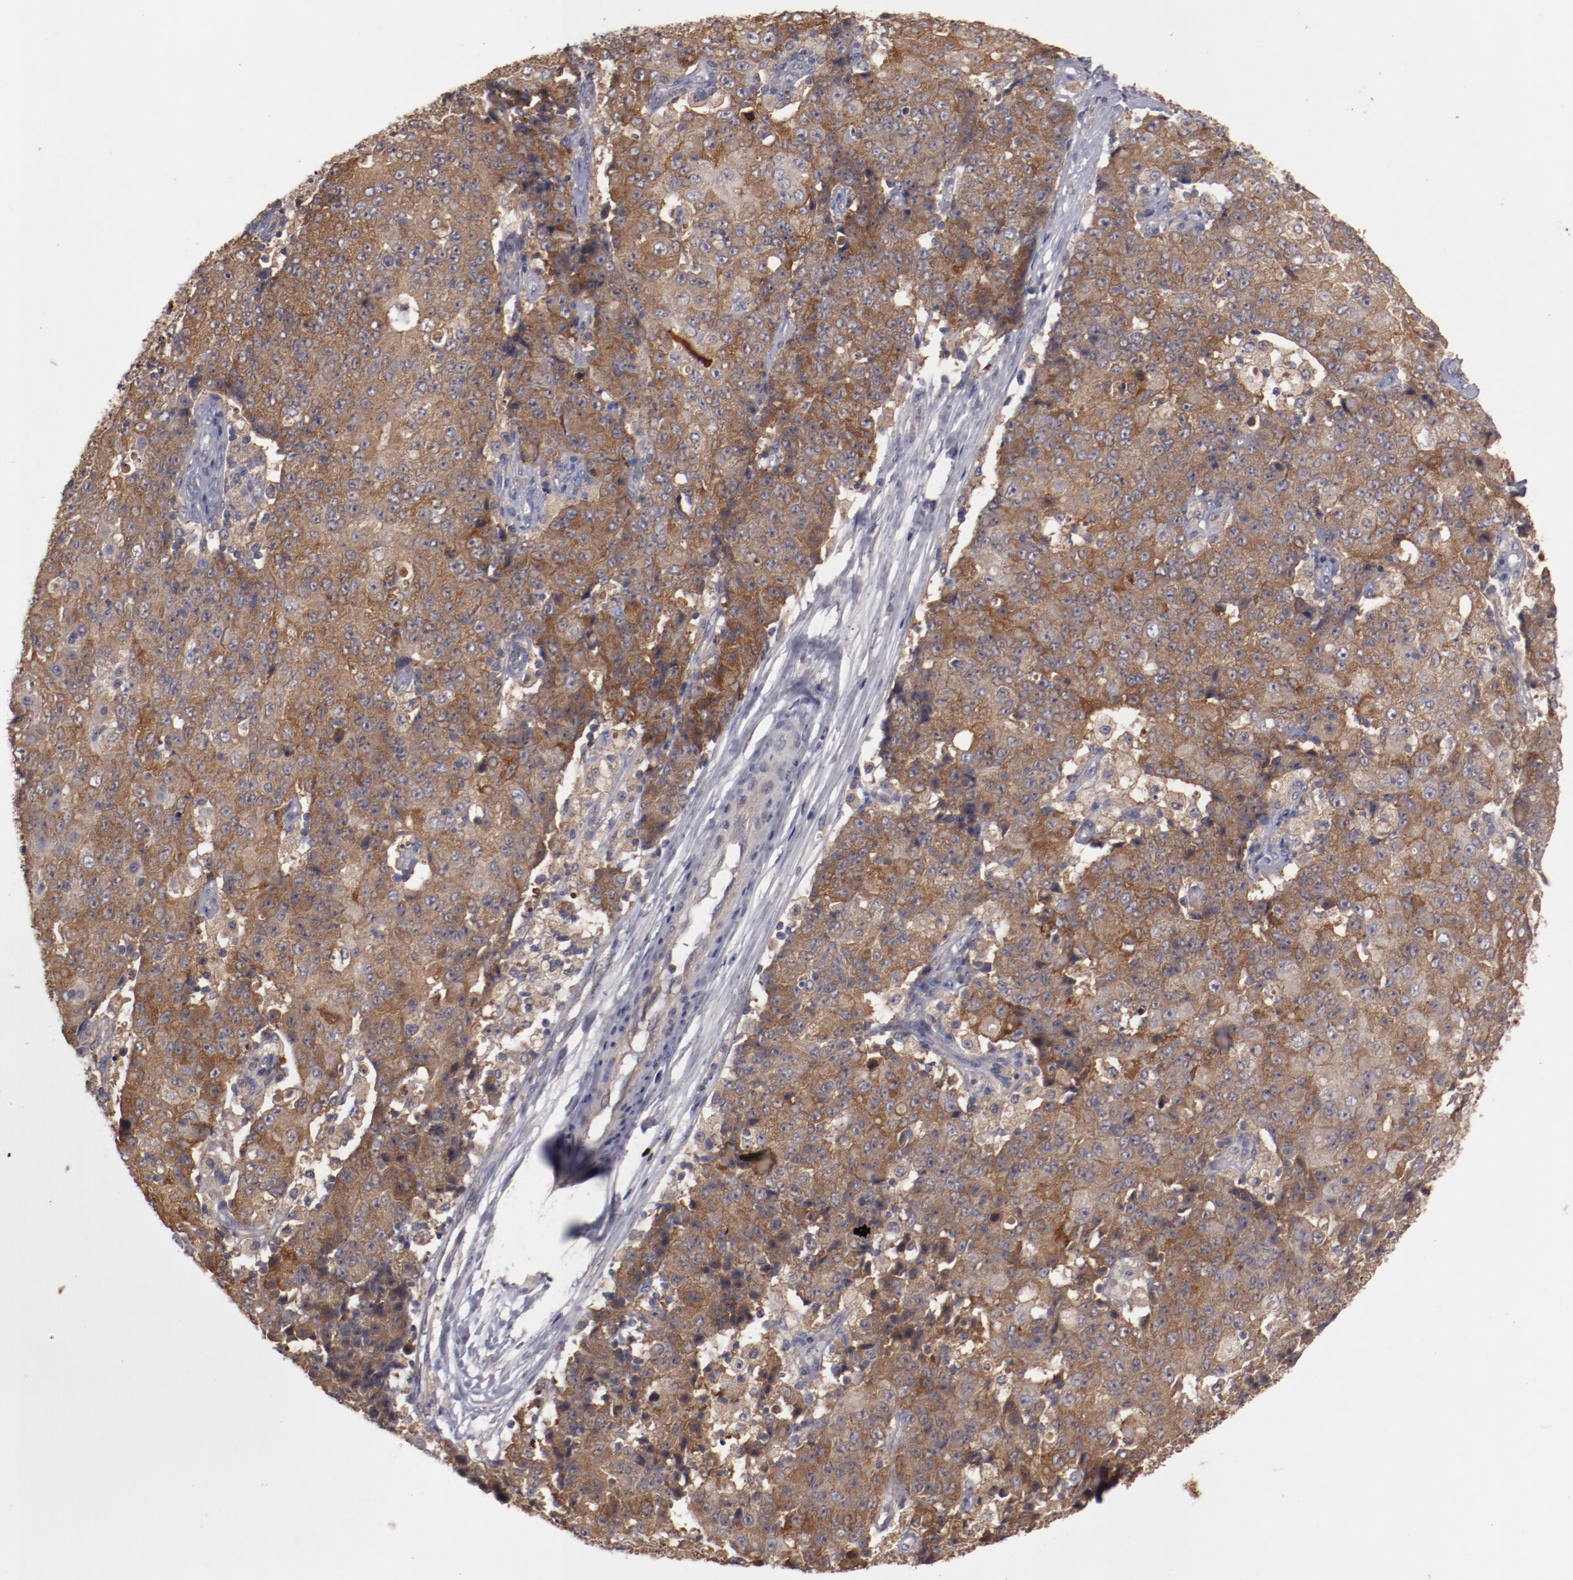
{"staining": {"intensity": "strong", "quantity": ">75%", "location": "cytoplasmic/membranous"}, "tissue": "ovarian cancer", "cell_type": "Tumor cells", "image_type": "cancer", "snomed": [{"axis": "morphology", "description": "Carcinoma, endometroid"}, {"axis": "topography", "description": "Ovary"}], "caption": "Immunohistochemical staining of ovarian cancer (endometroid carcinoma) demonstrates strong cytoplasmic/membranous protein expression in approximately >75% of tumor cells.", "gene": "LRRC75B", "patient": {"sex": "female", "age": 42}}